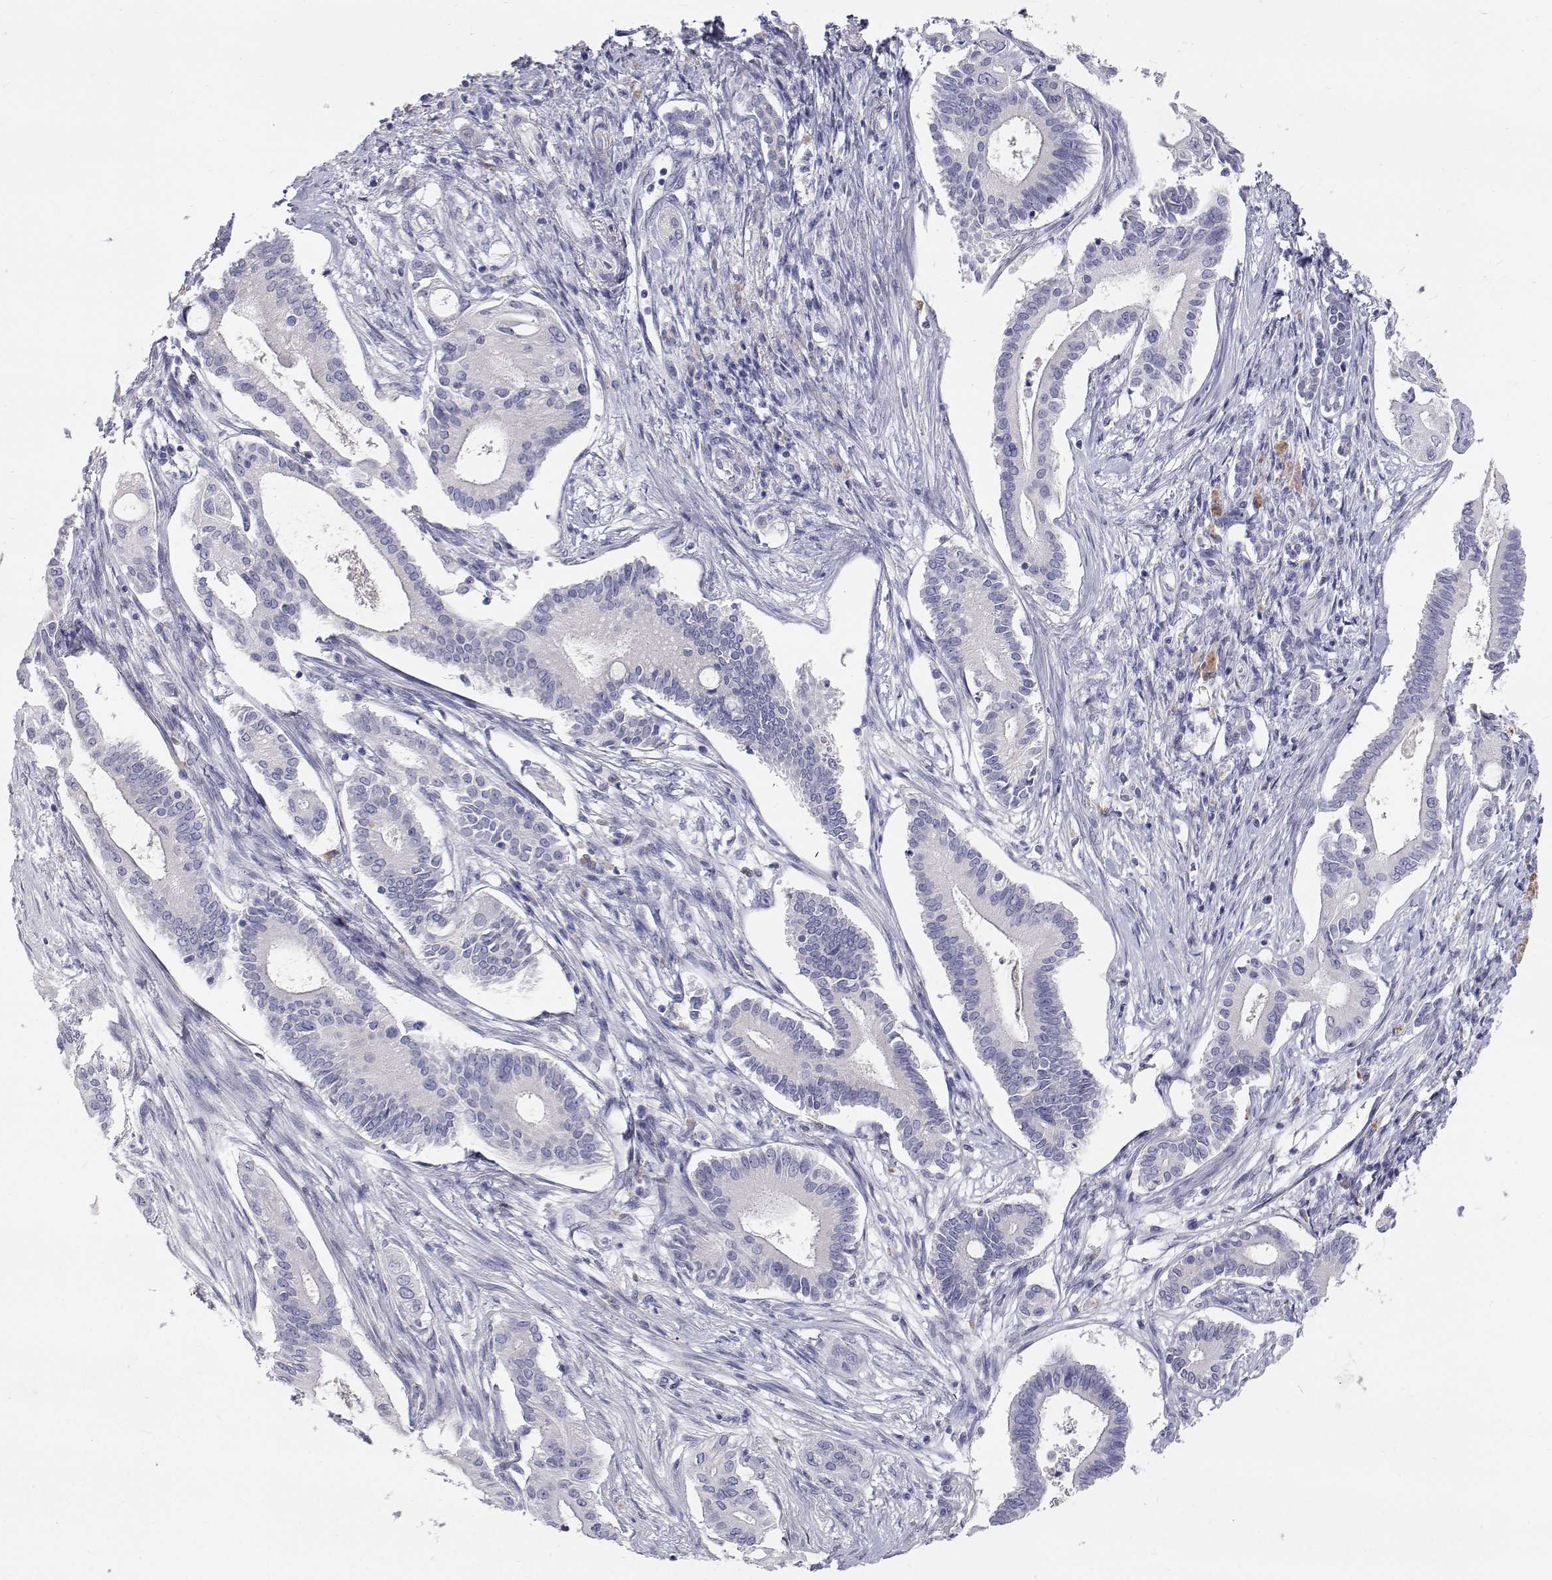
{"staining": {"intensity": "negative", "quantity": "none", "location": "none"}, "tissue": "pancreatic cancer", "cell_type": "Tumor cells", "image_type": "cancer", "snomed": [{"axis": "morphology", "description": "Adenocarcinoma, NOS"}, {"axis": "topography", "description": "Pancreas"}], "caption": "Immunohistochemistry (IHC) histopathology image of pancreatic adenocarcinoma stained for a protein (brown), which demonstrates no staining in tumor cells.", "gene": "NCR2", "patient": {"sex": "female", "age": 68}}